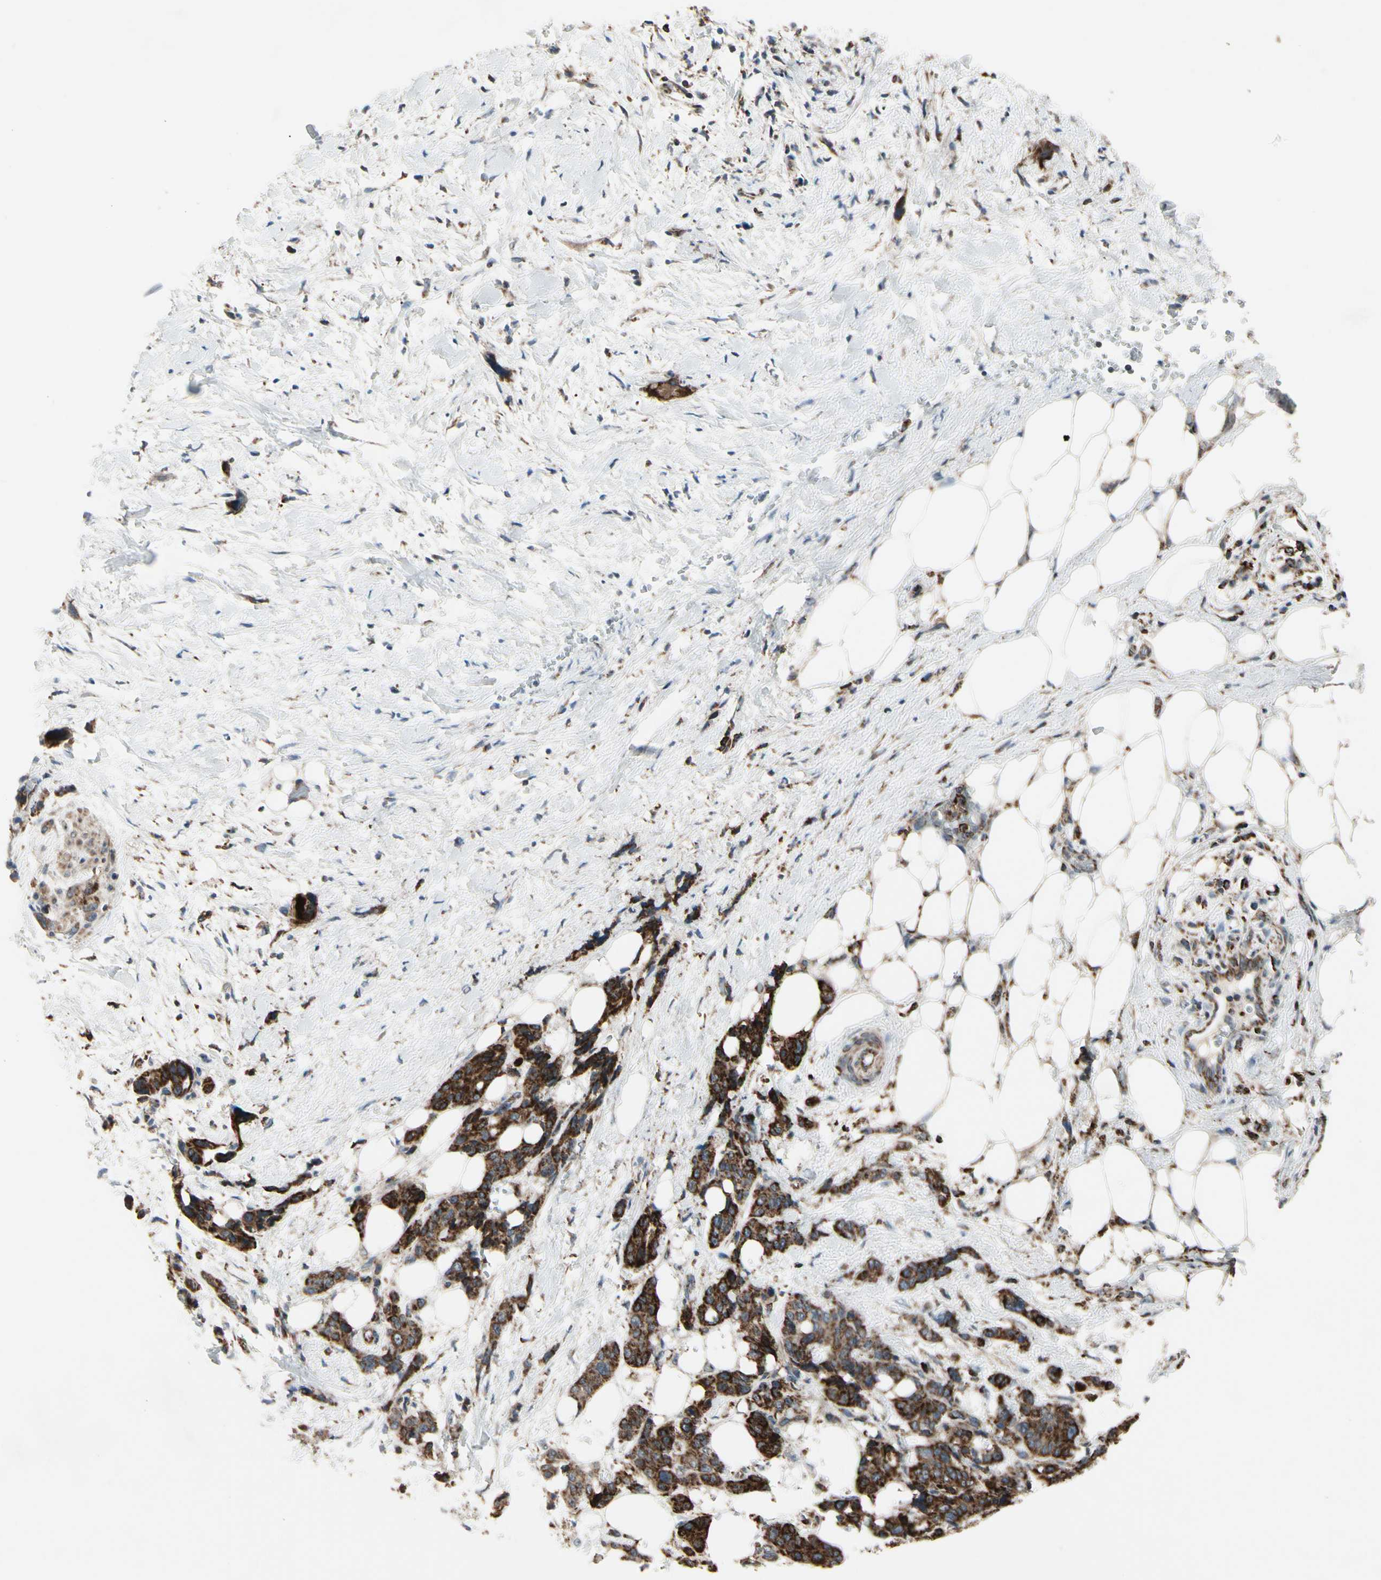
{"staining": {"intensity": "weak", "quantity": ">75%", "location": "cytoplasmic/membranous"}, "tissue": "pancreatic cancer", "cell_type": "Tumor cells", "image_type": "cancer", "snomed": [{"axis": "morphology", "description": "Adenocarcinoma, NOS"}, {"axis": "topography", "description": "Pancreas"}], "caption": "Weak cytoplasmic/membranous positivity is appreciated in approximately >75% of tumor cells in adenocarcinoma (pancreatic). (Stains: DAB in brown, nuclei in blue, Microscopy: brightfield microscopy at high magnification).", "gene": "CPT1A", "patient": {"sex": "male", "age": 46}}